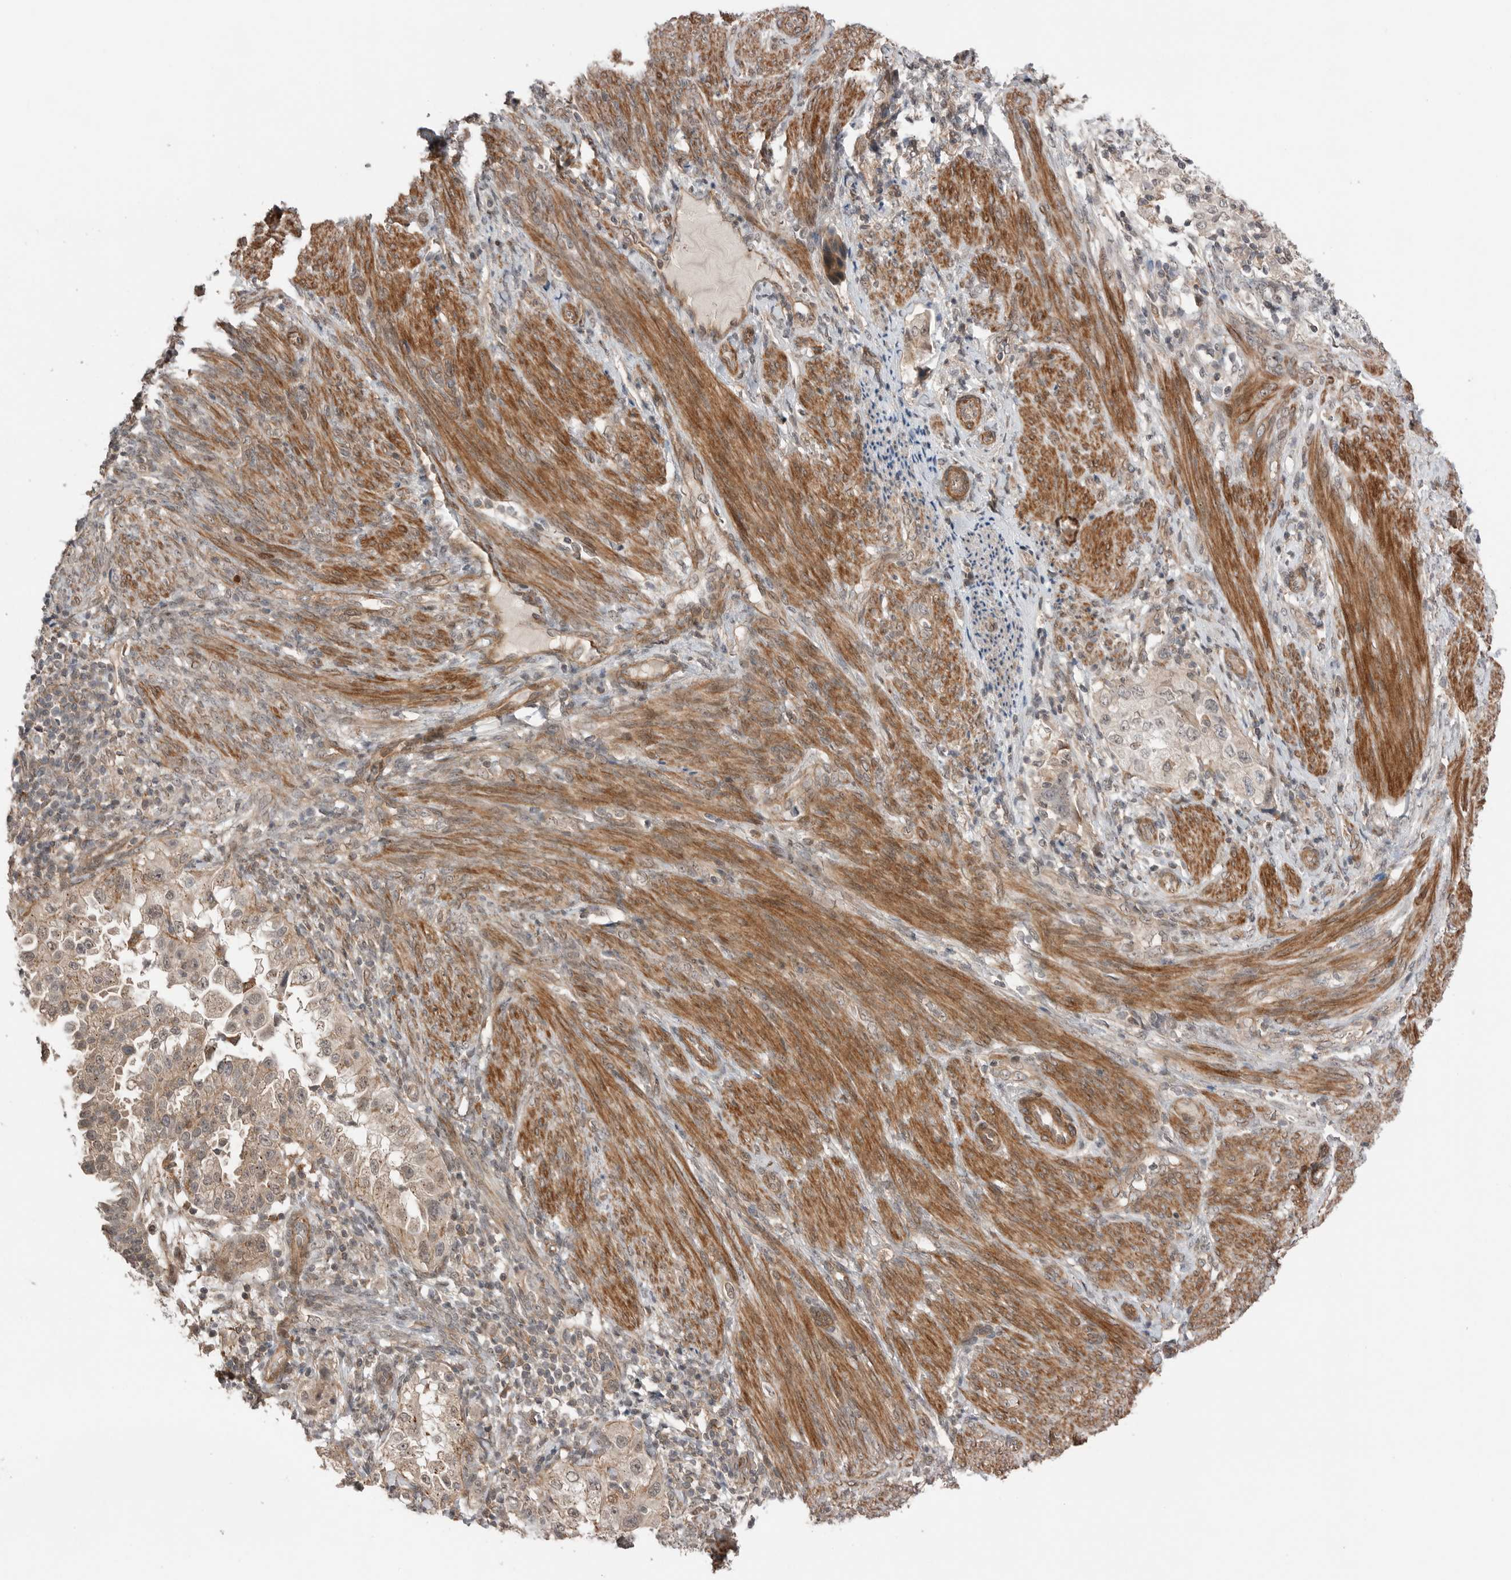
{"staining": {"intensity": "weak", "quantity": "25%-75%", "location": "cytoplasmic/membranous"}, "tissue": "endometrial cancer", "cell_type": "Tumor cells", "image_type": "cancer", "snomed": [{"axis": "morphology", "description": "Adenocarcinoma, NOS"}, {"axis": "topography", "description": "Endometrium"}], "caption": "Endometrial cancer (adenocarcinoma) tissue displays weak cytoplasmic/membranous positivity in about 25%-75% of tumor cells, visualized by immunohistochemistry.", "gene": "PEAK1", "patient": {"sex": "female", "age": 85}}